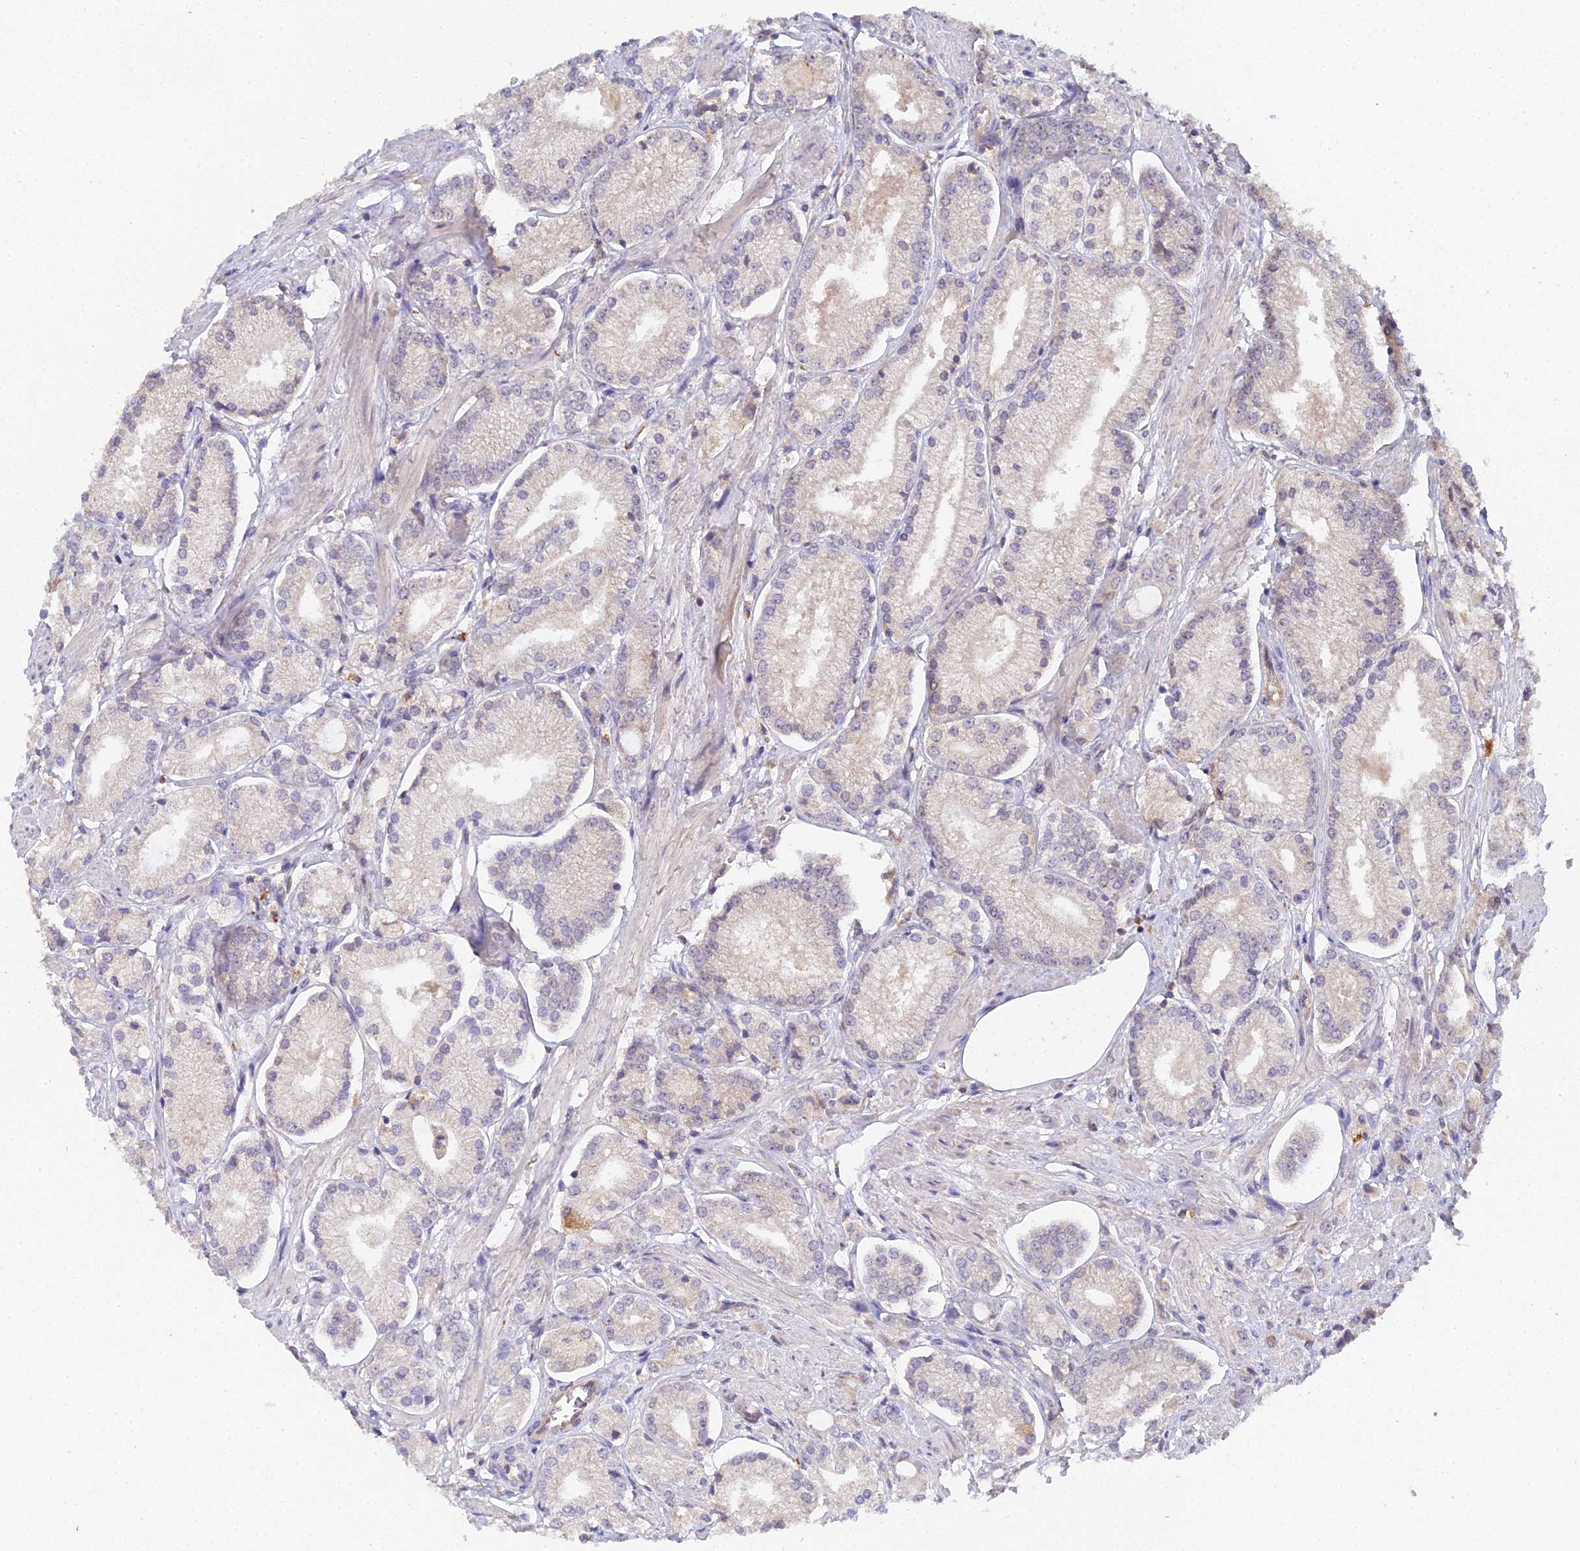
{"staining": {"intensity": "negative", "quantity": "none", "location": "none"}, "tissue": "prostate cancer", "cell_type": "Tumor cells", "image_type": "cancer", "snomed": [{"axis": "morphology", "description": "Adenocarcinoma, High grade"}, {"axis": "topography", "description": "Prostate and seminal vesicle, NOS"}], "caption": "IHC micrograph of human prostate adenocarcinoma (high-grade) stained for a protein (brown), which exhibits no staining in tumor cells.", "gene": "TPRX1", "patient": {"sex": "male", "age": 64}}